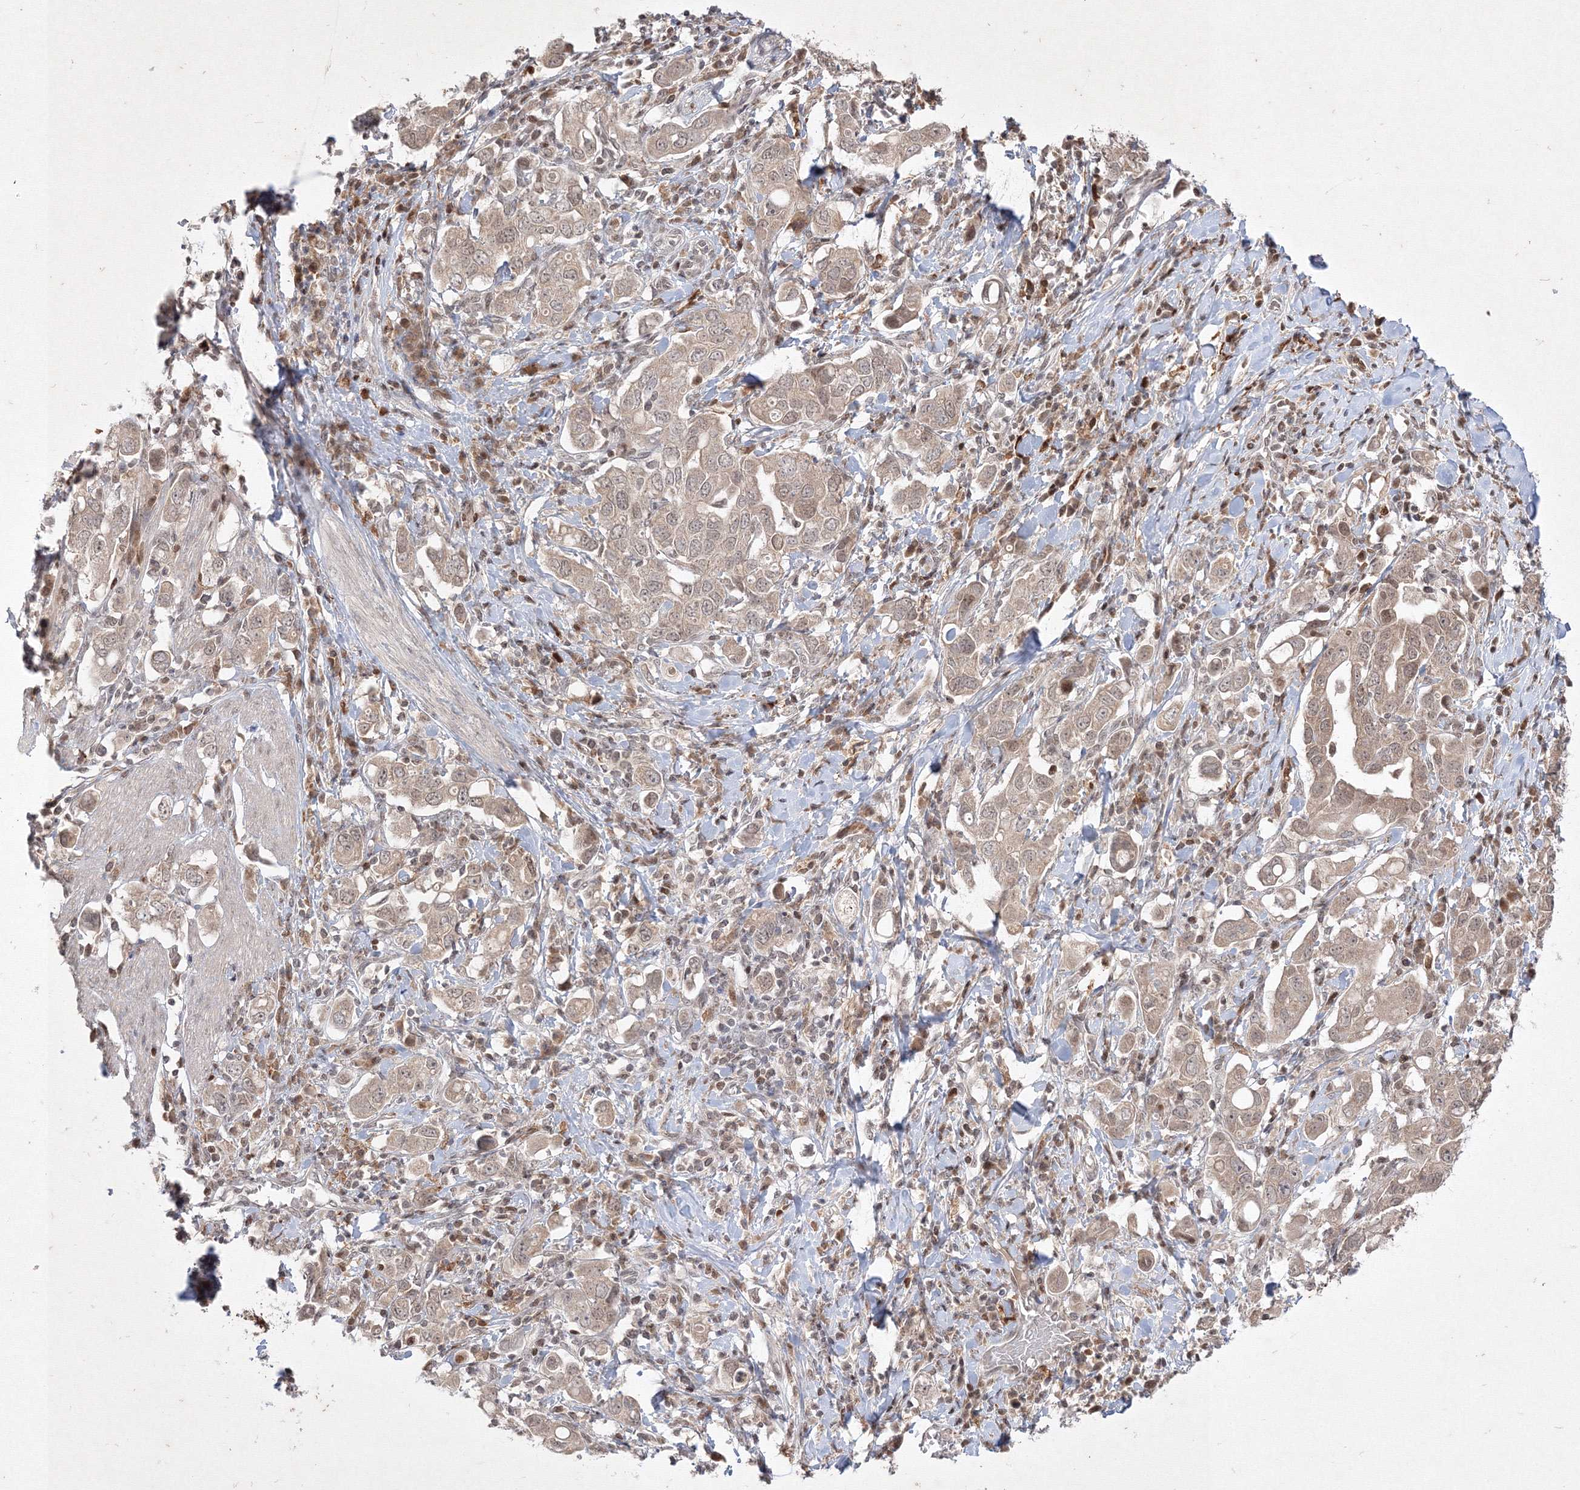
{"staining": {"intensity": "weak", "quantity": ">75%", "location": "cytoplasmic/membranous"}, "tissue": "stomach cancer", "cell_type": "Tumor cells", "image_type": "cancer", "snomed": [{"axis": "morphology", "description": "Adenocarcinoma, NOS"}, {"axis": "topography", "description": "Stomach, upper"}], "caption": "Human stomach cancer (adenocarcinoma) stained with a protein marker displays weak staining in tumor cells.", "gene": "TAB1", "patient": {"sex": "male", "age": 62}}